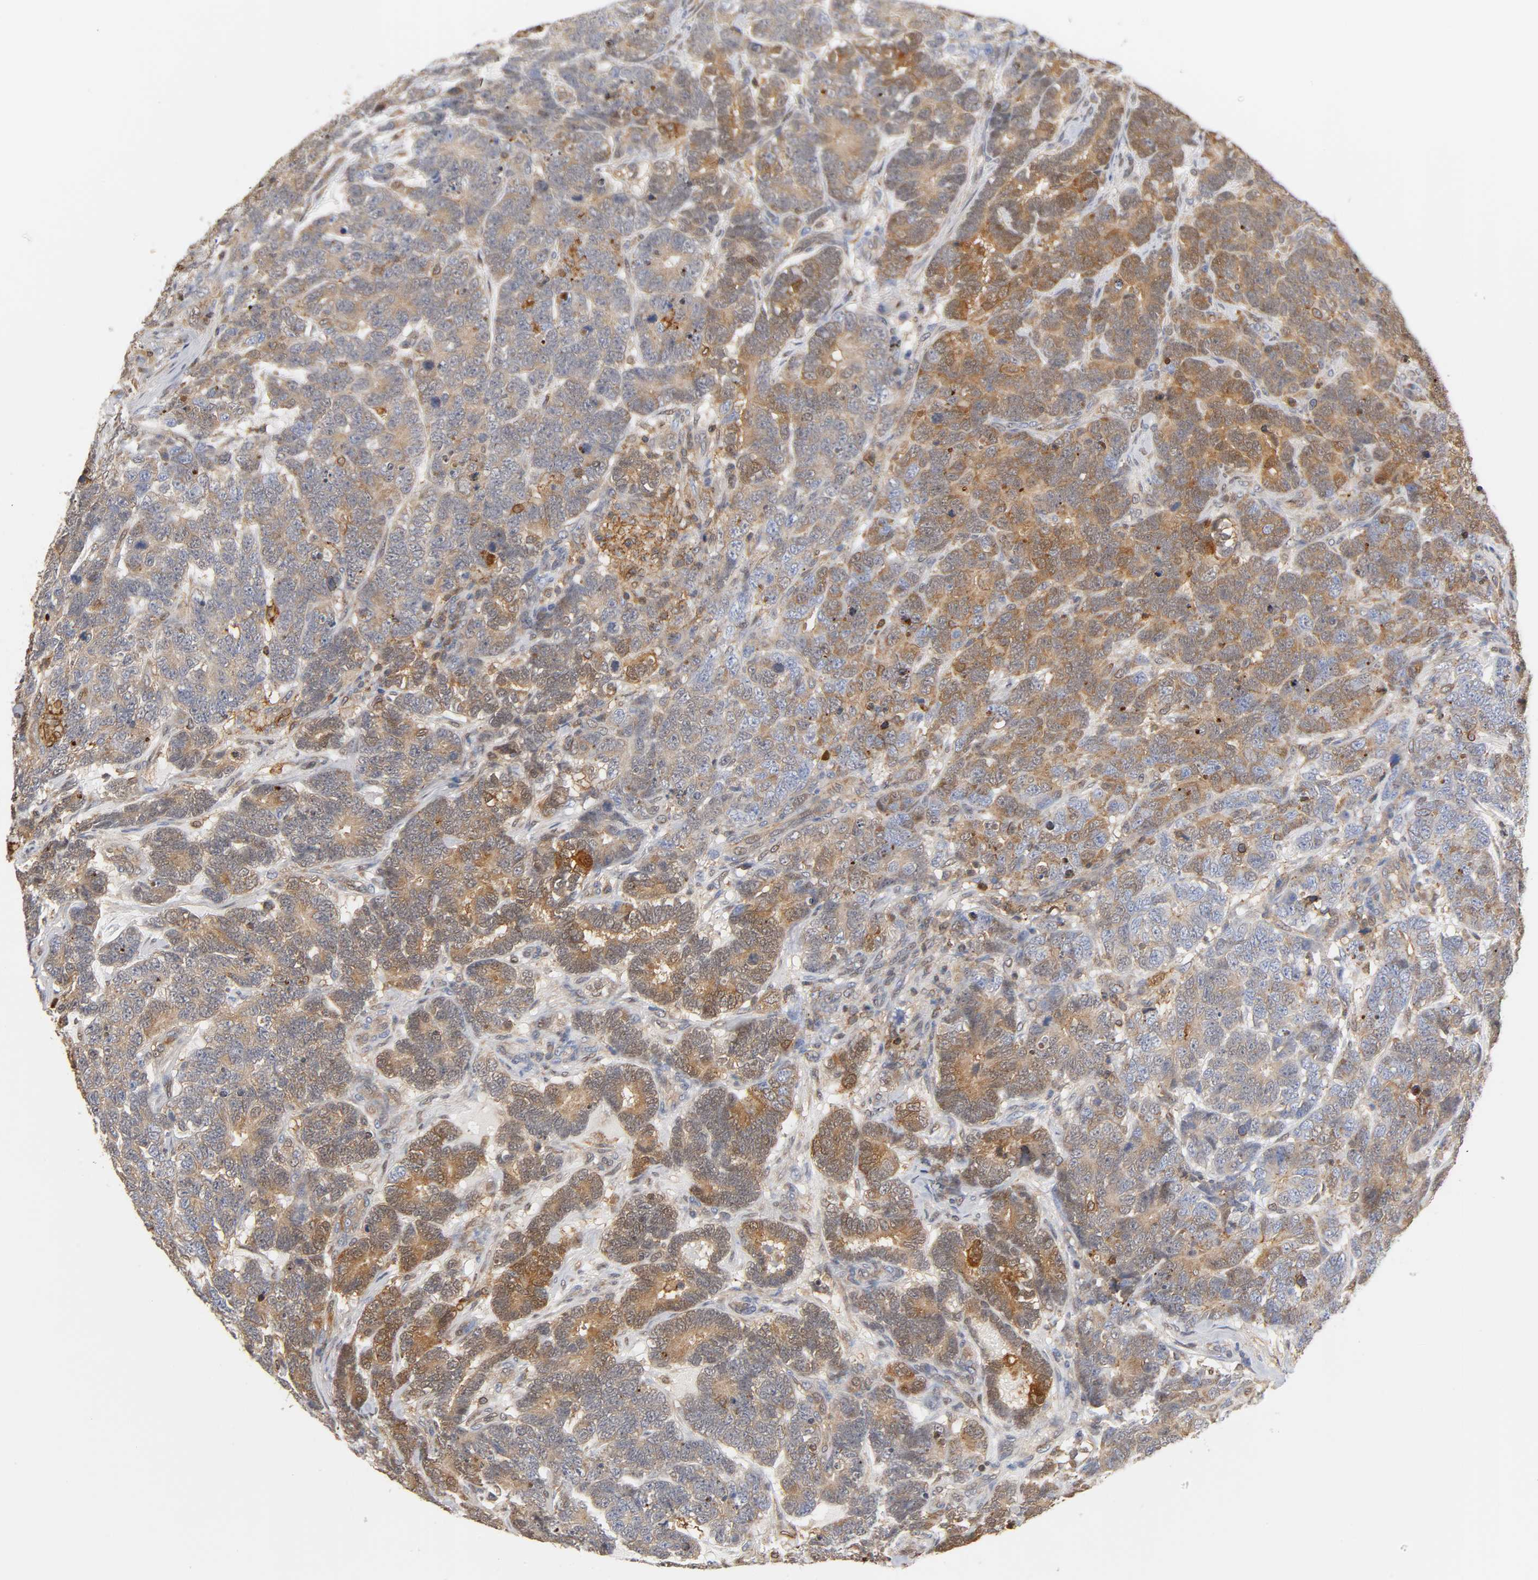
{"staining": {"intensity": "moderate", "quantity": ">75%", "location": "cytoplasmic/membranous"}, "tissue": "testis cancer", "cell_type": "Tumor cells", "image_type": "cancer", "snomed": [{"axis": "morphology", "description": "Carcinoma, Embryonal, NOS"}, {"axis": "topography", "description": "Testis"}], "caption": "Testis cancer (embryonal carcinoma) stained with DAB (3,3'-diaminobenzidine) immunohistochemistry (IHC) reveals medium levels of moderate cytoplasmic/membranous staining in approximately >75% of tumor cells. Nuclei are stained in blue.", "gene": "ANXA11", "patient": {"sex": "male", "age": 26}}